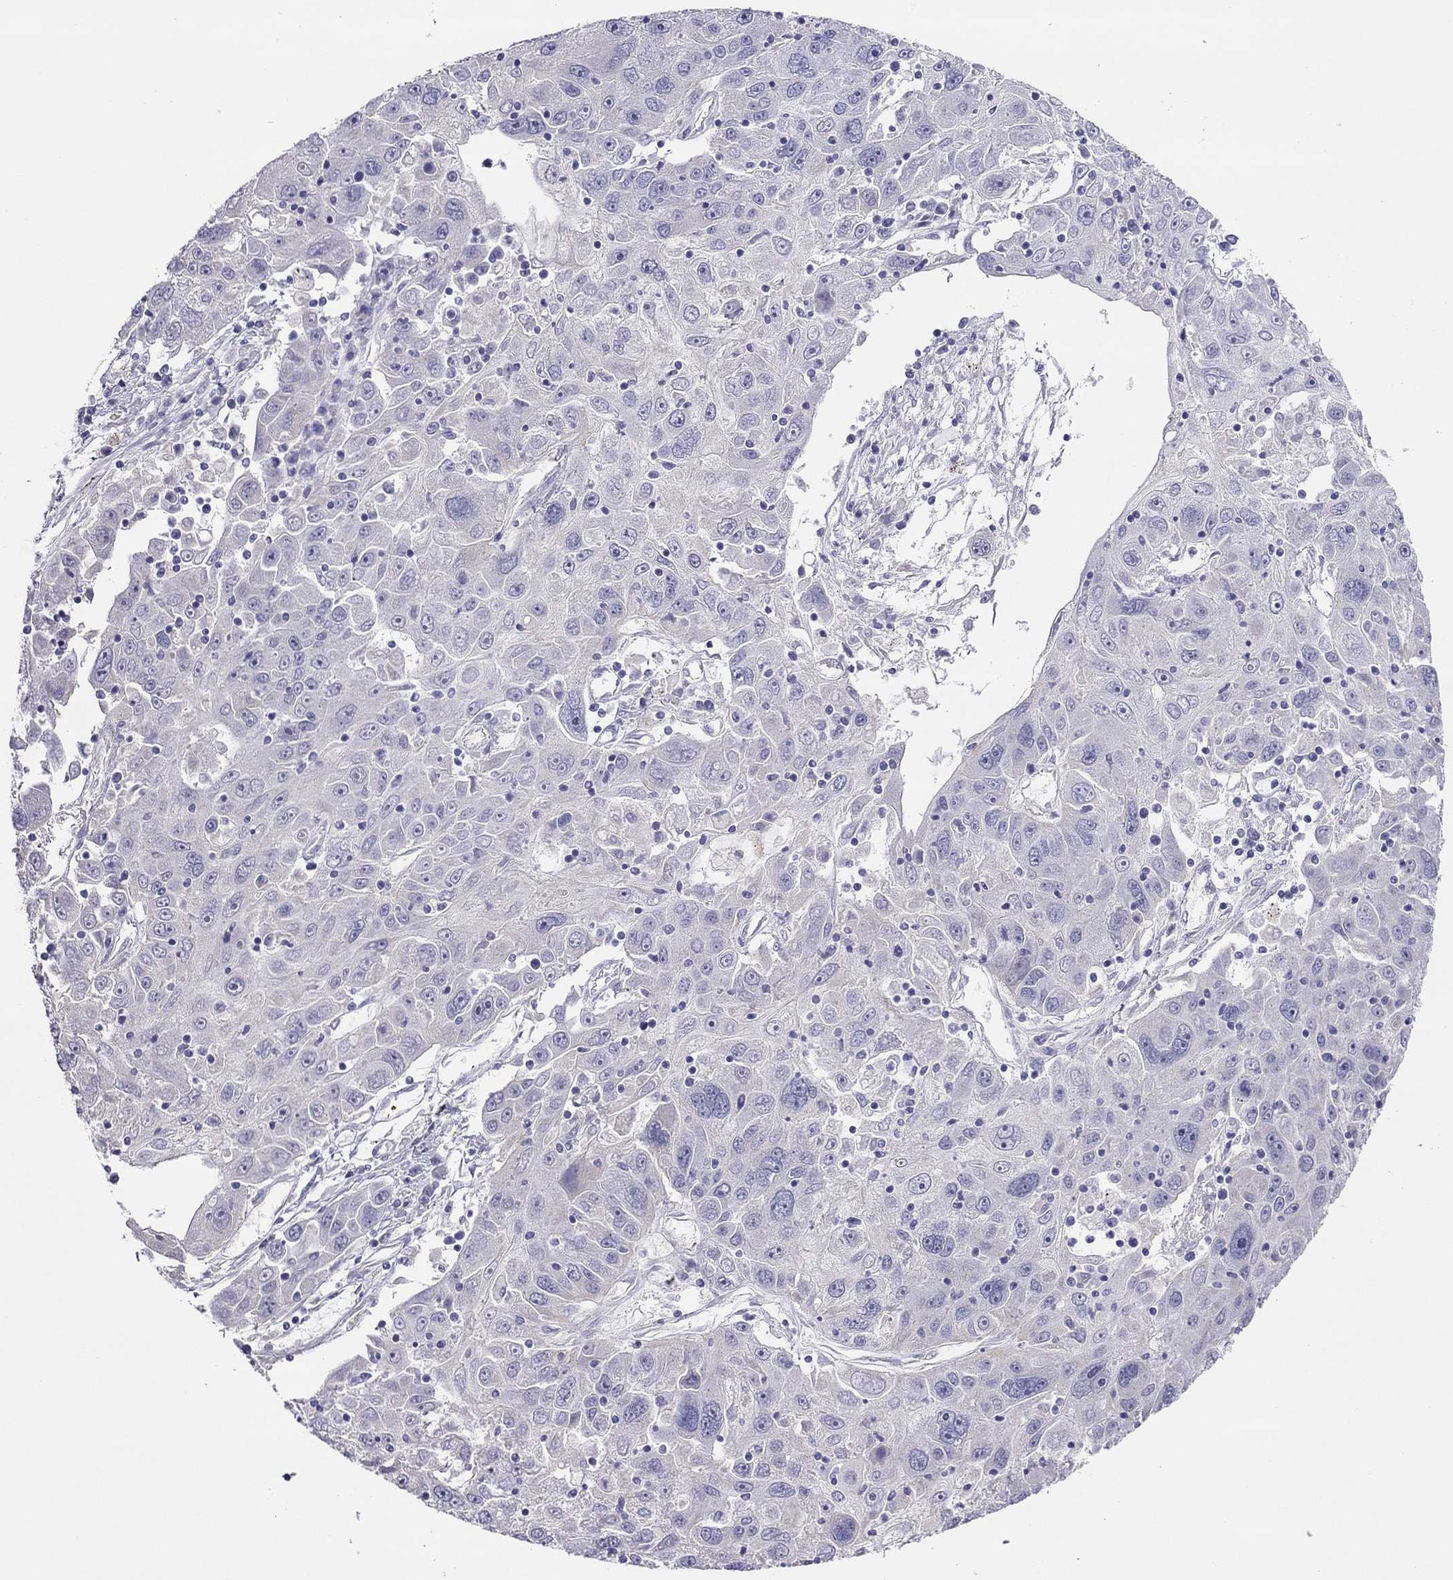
{"staining": {"intensity": "negative", "quantity": "none", "location": "none"}, "tissue": "stomach cancer", "cell_type": "Tumor cells", "image_type": "cancer", "snomed": [{"axis": "morphology", "description": "Adenocarcinoma, NOS"}, {"axis": "topography", "description": "Stomach"}], "caption": "Immunohistochemical staining of stomach adenocarcinoma displays no significant positivity in tumor cells.", "gene": "MGAT4C", "patient": {"sex": "male", "age": 56}}